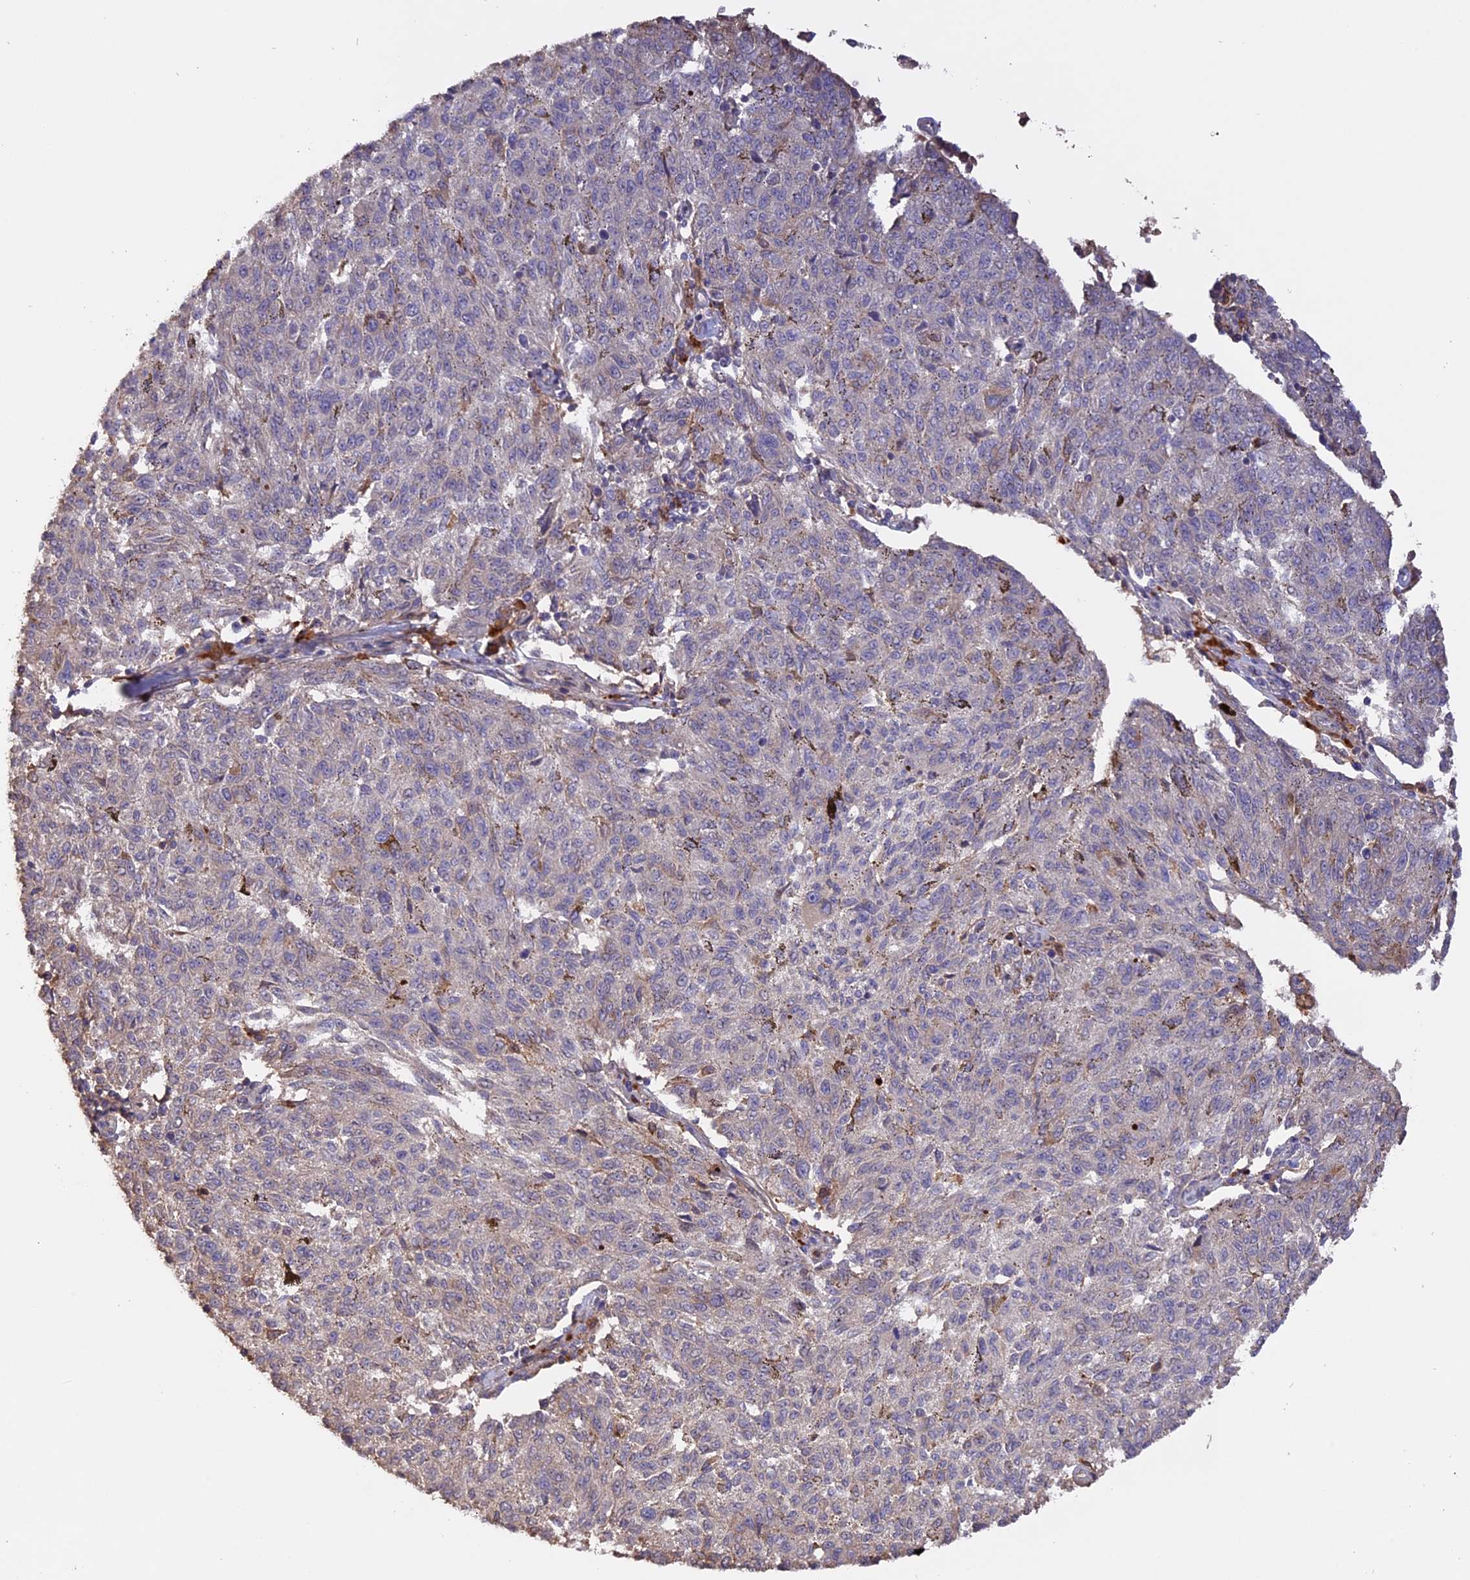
{"staining": {"intensity": "negative", "quantity": "none", "location": "none"}, "tissue": "melanoma", "cell_type": "Tumor cells", "image_type": "cancer", "snomed": [{"axis": "morphology", "description": "Malignant melanoma, NOS"}, {"axis": "topography", "description": "Skin"}], "caption": "DAB immunohistochemical staining of melanoma demonstrates no significant positivity in tumor cells. (DAB (3,3'-diaminobenzidine) IHC, high magnification).", "gene": "RASAL1", "patient": {"sex": "female", "age": 72}}